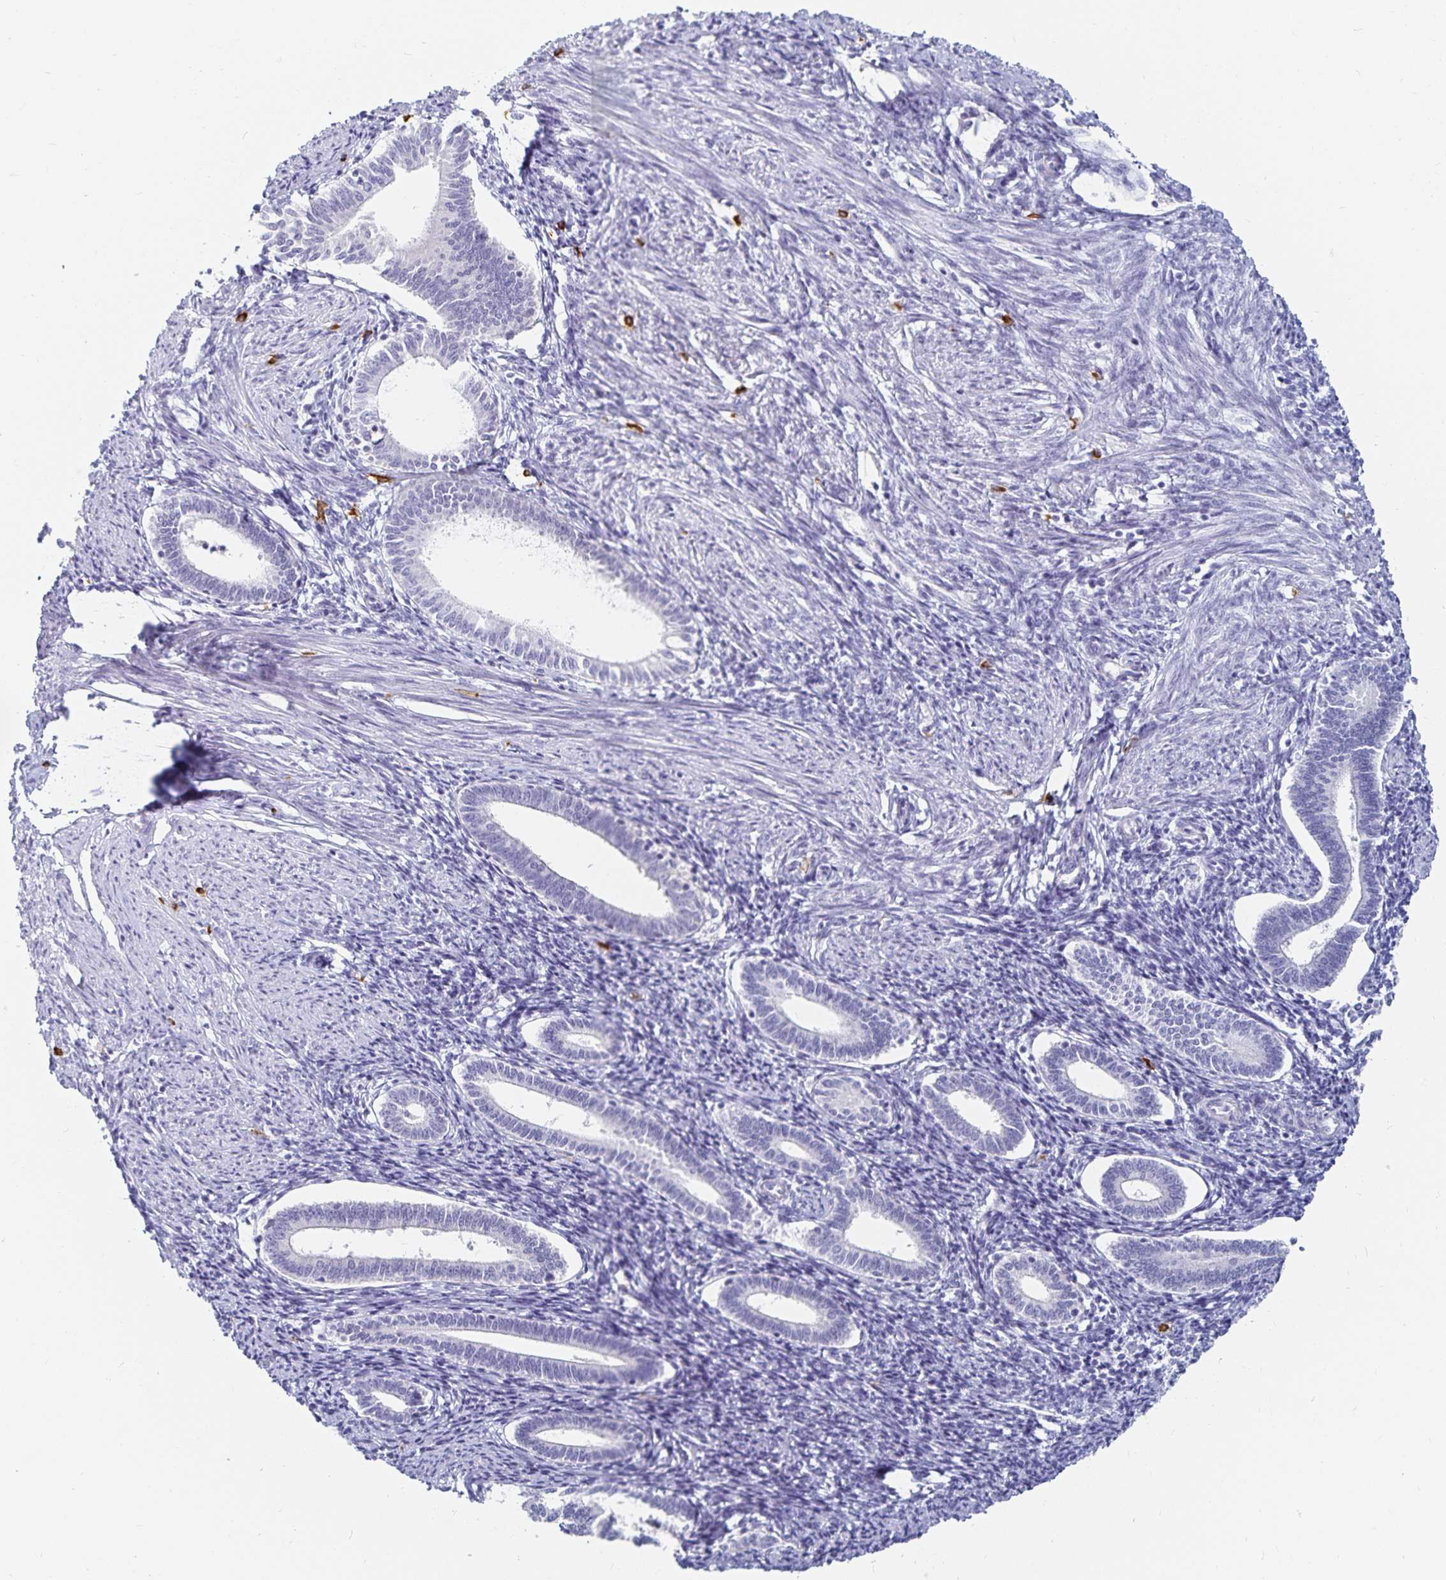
{"staining": {"intensity": "negative", "quantity": "none", "location": "none"}, "tissue": "endometrium", "cell_type": "Cells in endometrial stroma", "image_type": "normal", "snomed": [{"axis": "morphology", "description": "Normal tissue, NOS"}, {"axis": "topography", "description": "Endometrium"}], "caption": "An image of endometrium stained for a protein displays no brown staining in cells in endometrial stroma.", "gene": "TNIP1", "patient": {"sex": "female", "age": 41}}